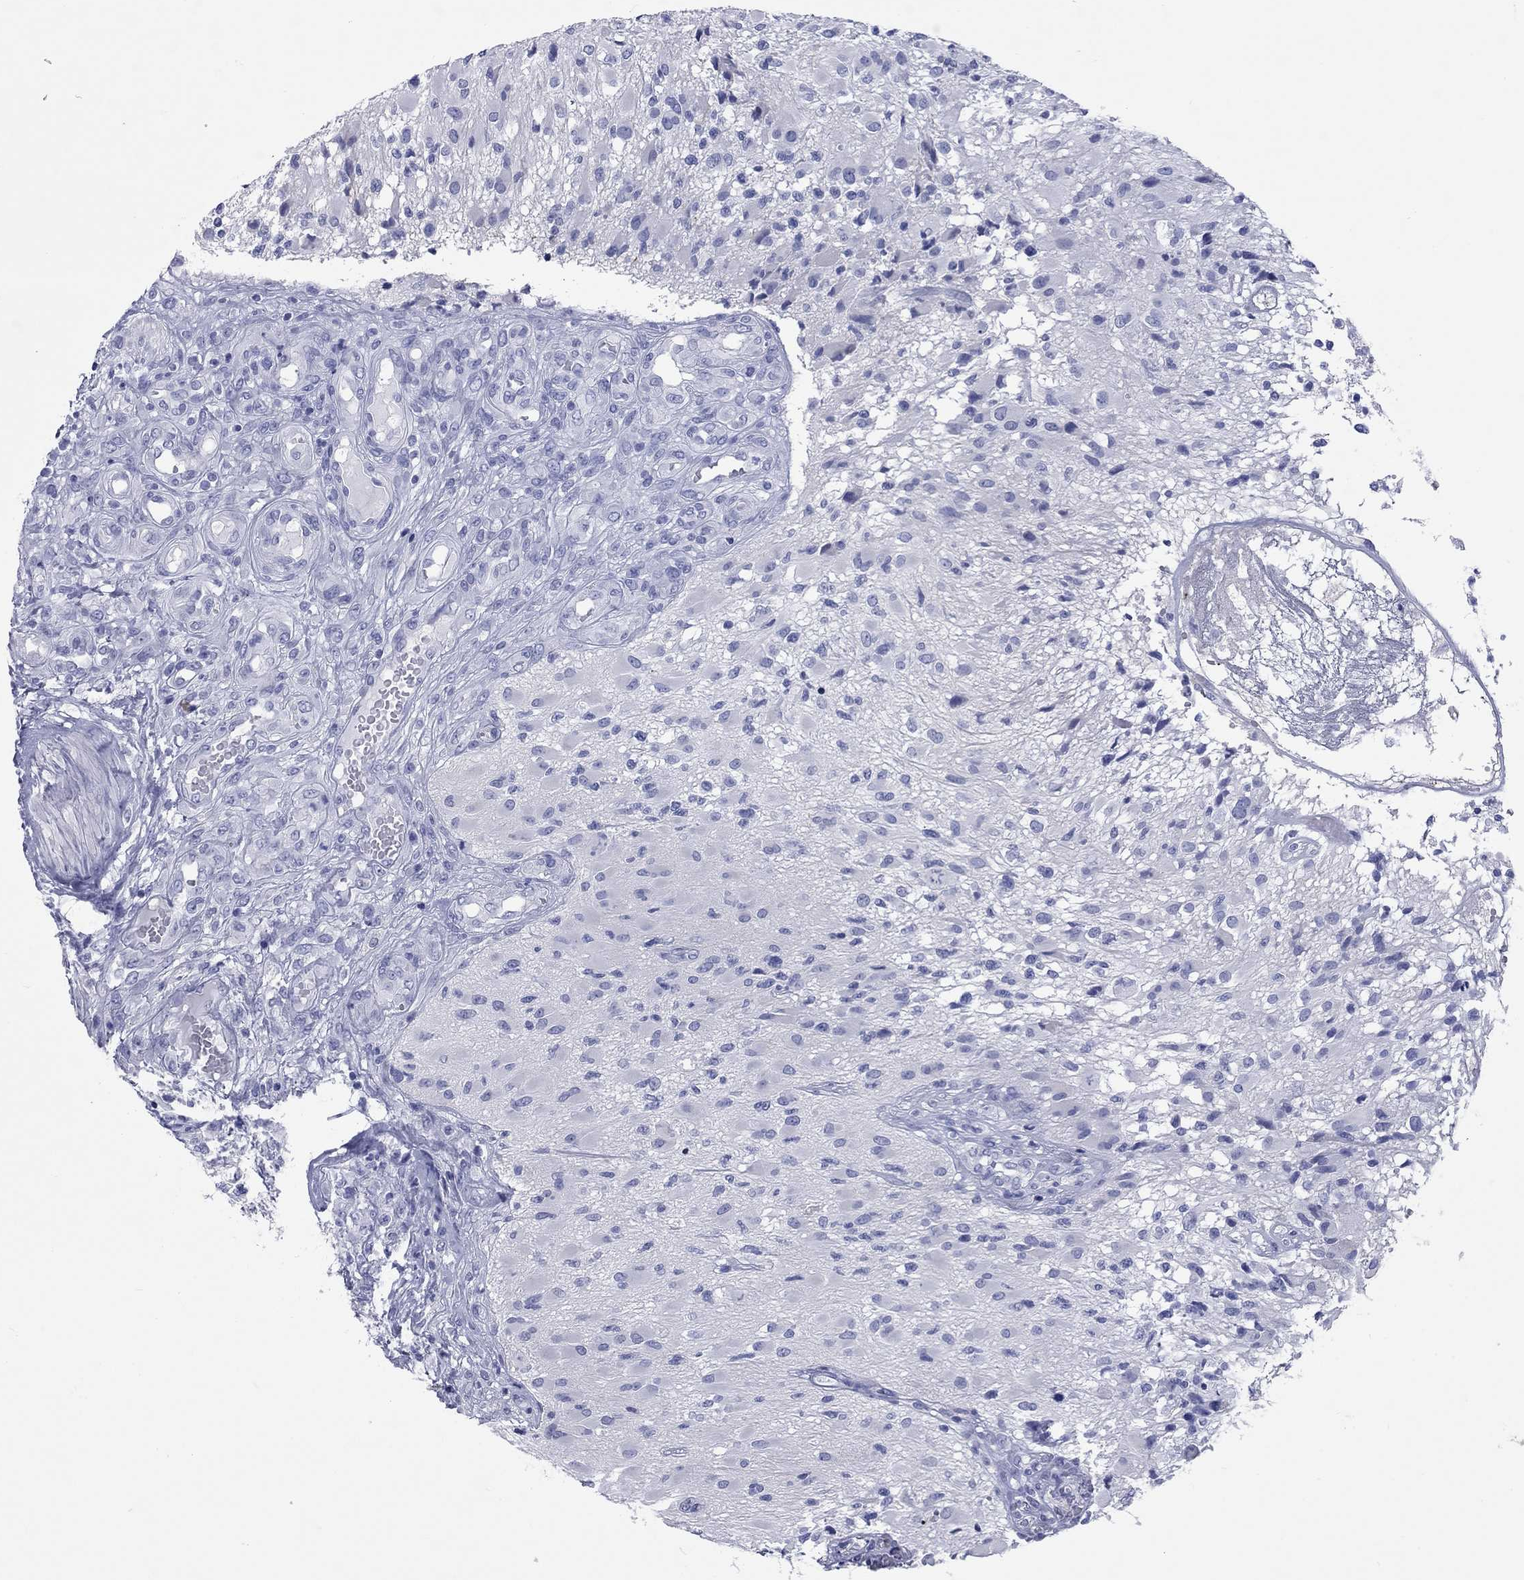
{"staining": {"intensity": "negative", "quantity": "none", "location": "none"}, "tissue": "glioma", "cell_type": "Tumor cells", "image_type": "cancer", "snomed": [{"axis": "morphology", "description": "Glioma, malignant, High grade"}, {"axis": "topography", "description": "Brain"}], "caption": "IHC micrograph of human glioma stained for a protein (brown), which exhibits no staining in tumor cells. The staining was performed using DAB (3,3'-diaminobenzidine) to visualize the protein expression in brown, while the nuclei were stained in blue with hematoxylin (Magnification: 20x).", "gene": "CCNA1", "patient": {"sex": "female", "age": 63}}